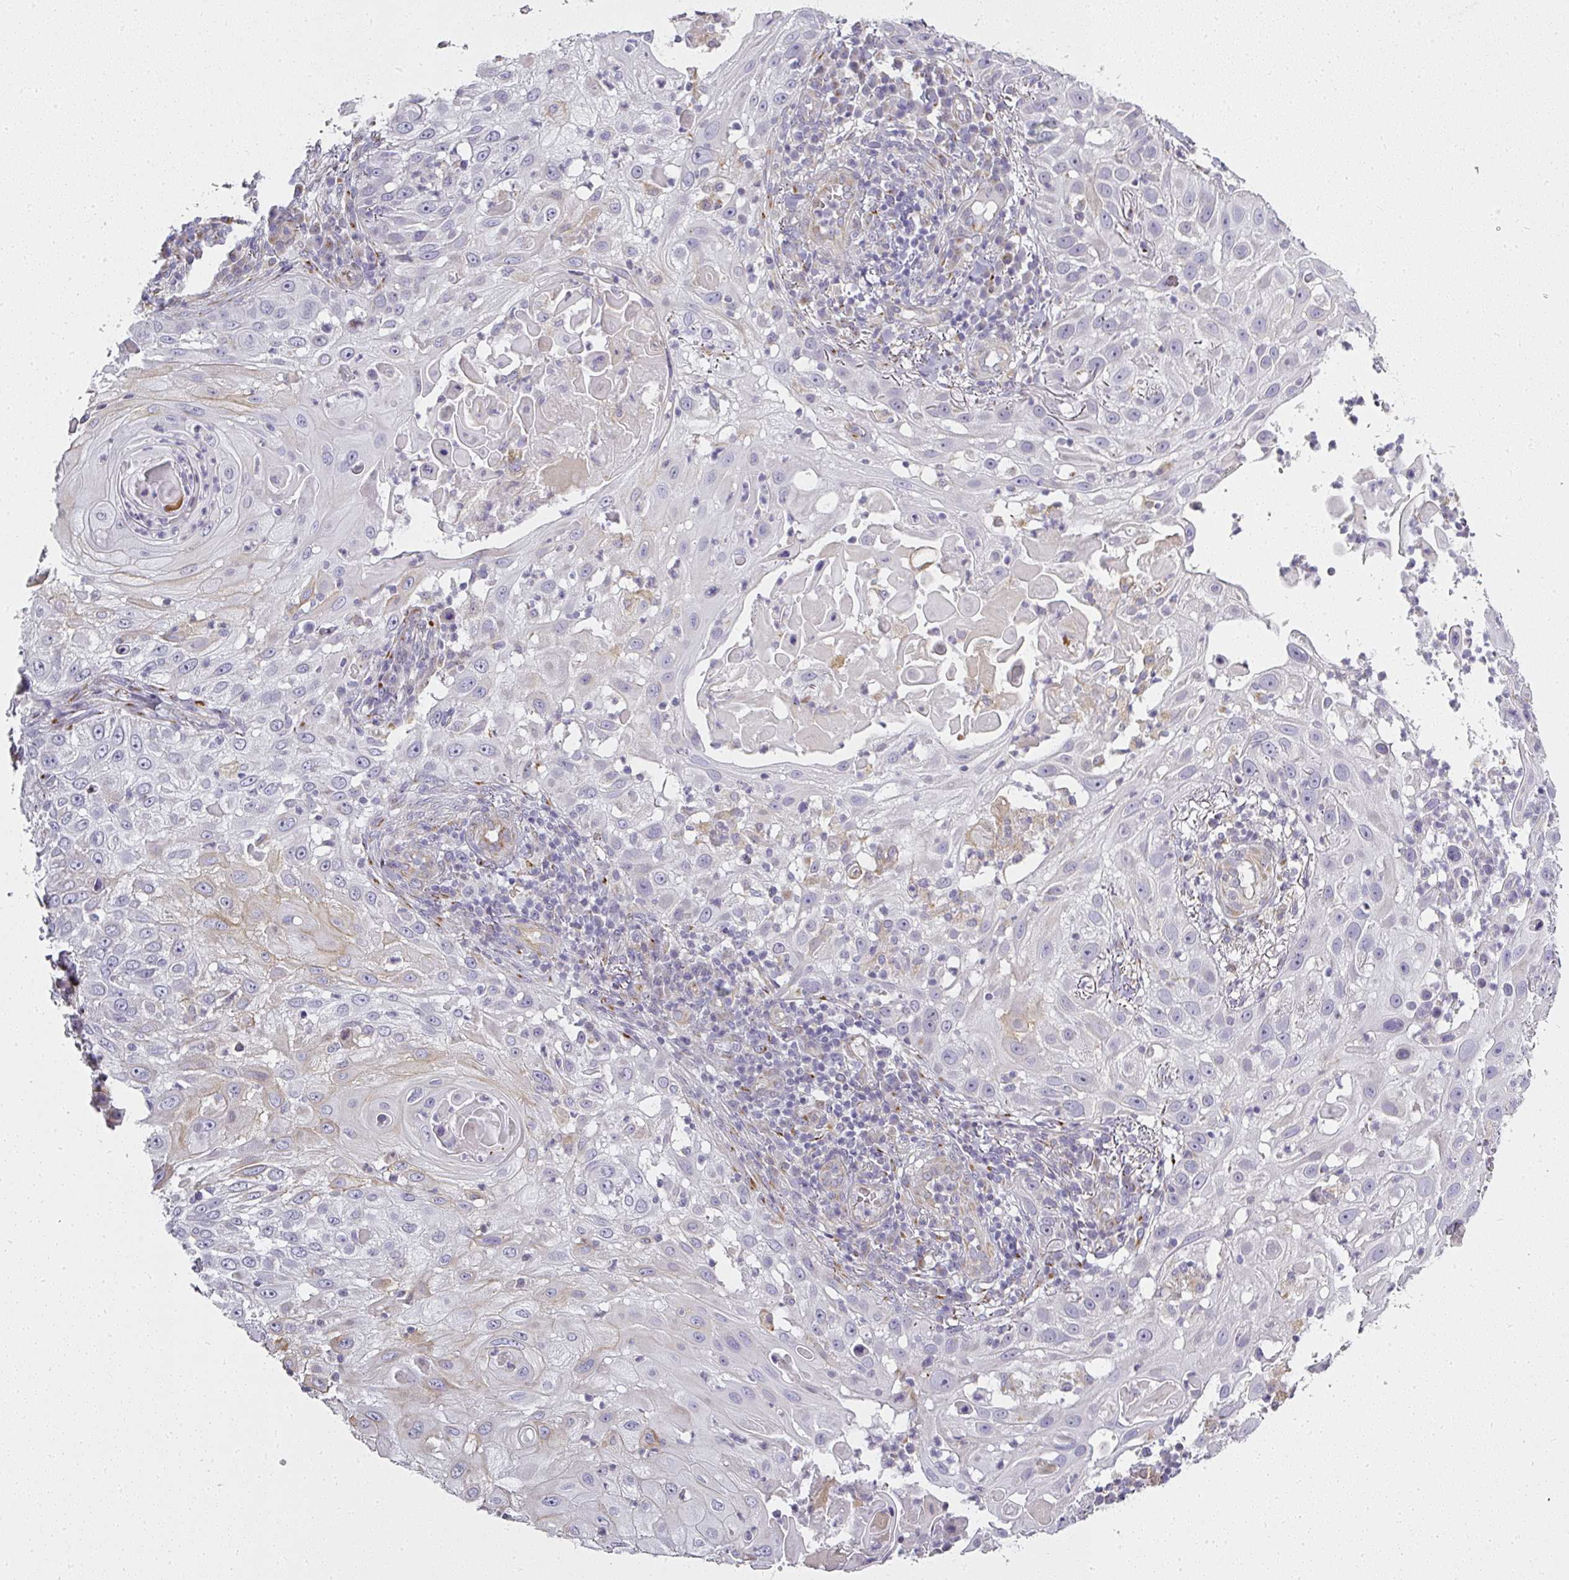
{"staining": {"intensity": "weak", "quantity": "<25%", "location": "cytoplasmic/membranous"}, "tissue": "skin cancer", "cell_type": "Tumor cells", "image_type": "cancer", "snomed": [{"axis": "morphology", "description": "Squamous cell carcinoma, NOS"}, {"axis": "topography", "description": "Skin"}], "caption": "High power microscopy histopathology image of an immunohistochemistry (IHC) micrograph of skin squamous cell carcinoma, revealing no significant expression in tumor cells.", "gene": "ATP8B2", "patient": {"sex": "female", "age": 44}}